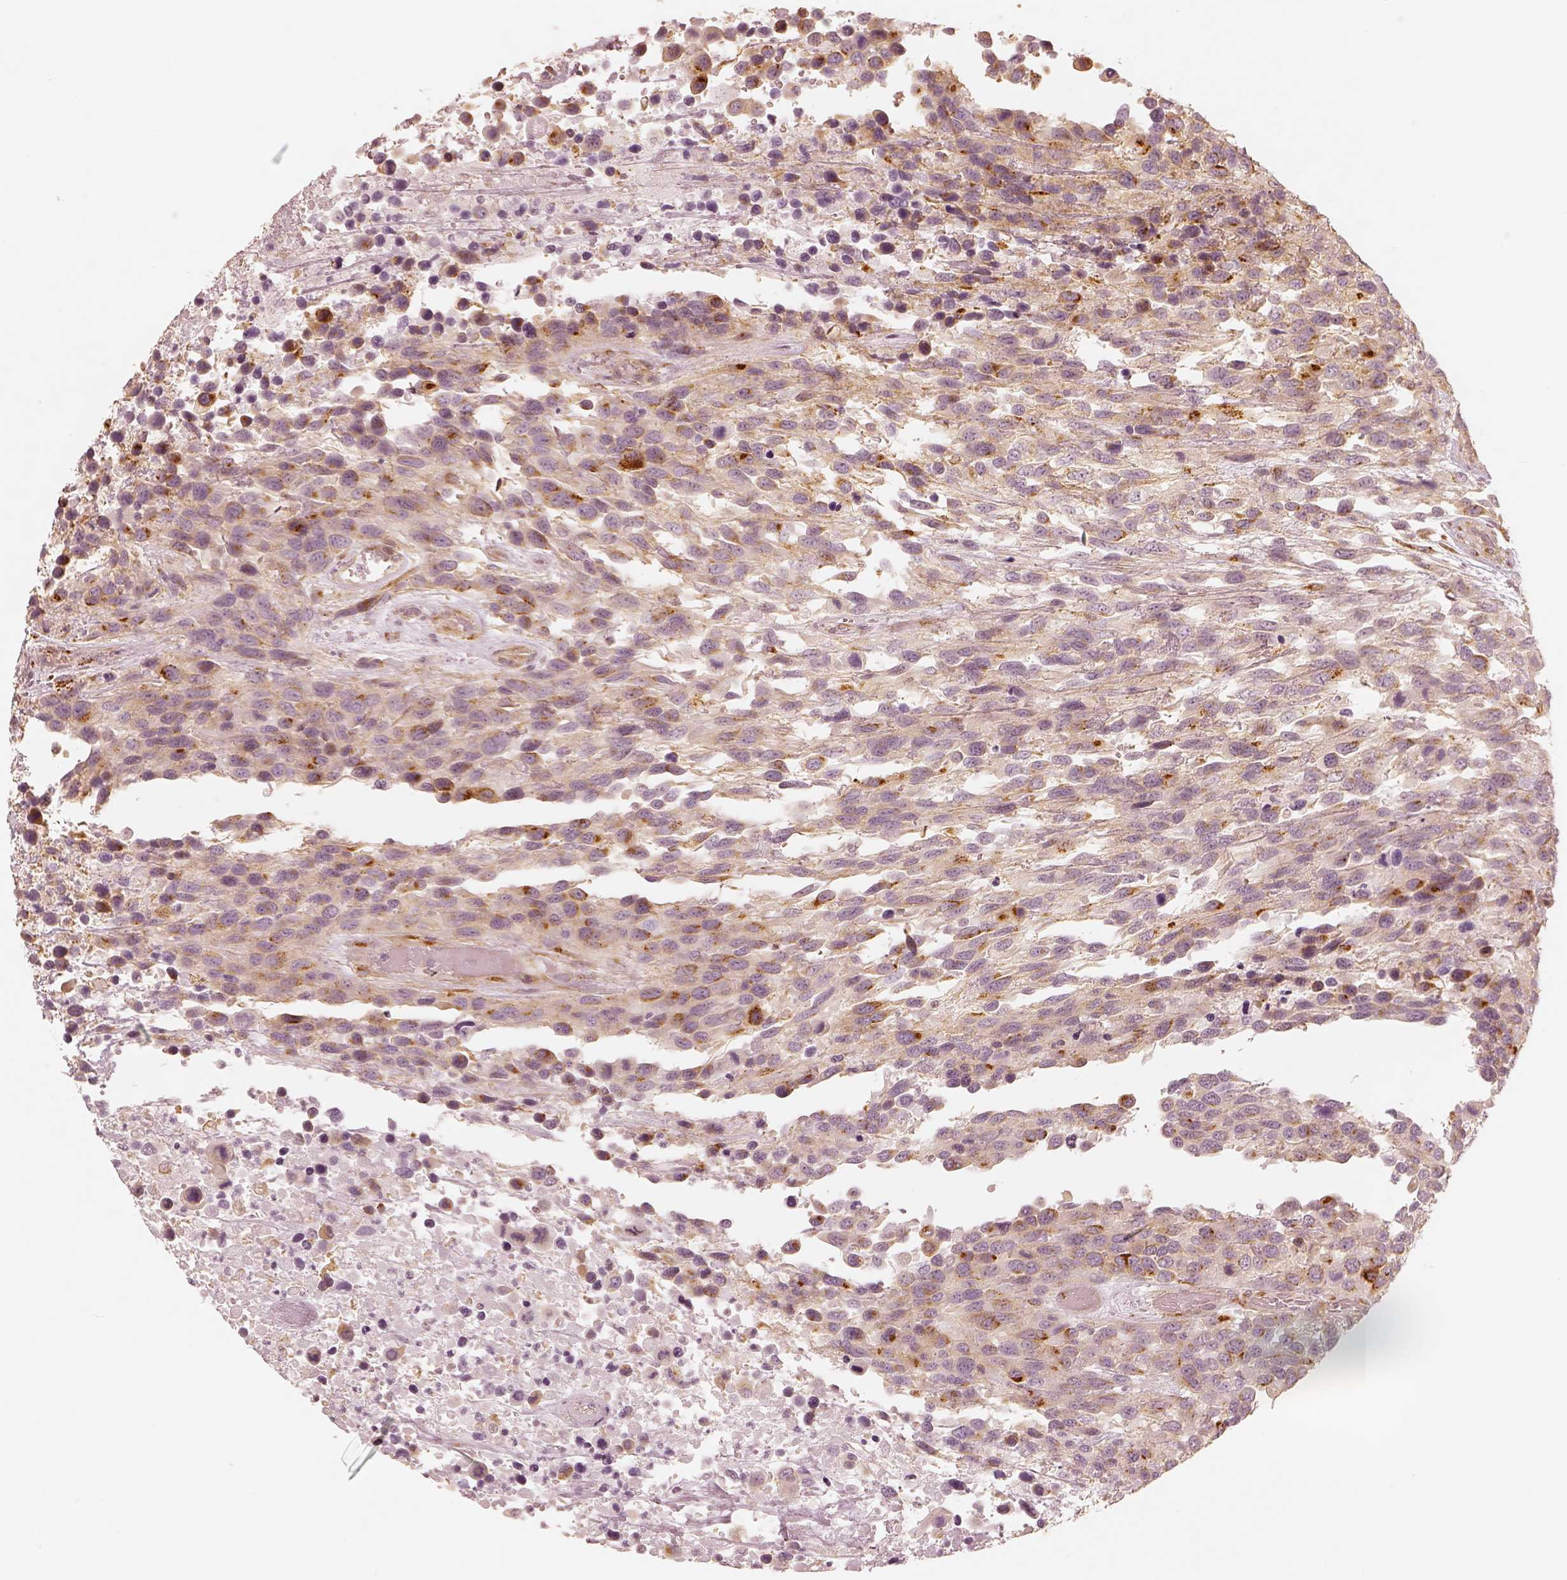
{"staining": {"intensity": "moderate", "quantity": "<25%", "location": "cytoplasmic/membranous"}, "tissue": "urothelial cancer", "cell_type": "Tumor cells", "image_type": "cancer", "snomed": [{"axis": "morphology", "description": "Urothelial carcinoma, High grade"}, {"axis": "topography", "description": "Urinary bladder"}], "caption": "Human urothelial cancer stained with a protein marker demonstrates moderate staining in tumor cells.", "gene": "GORASP2", "patient": {"sex": "female", "age": 70}}